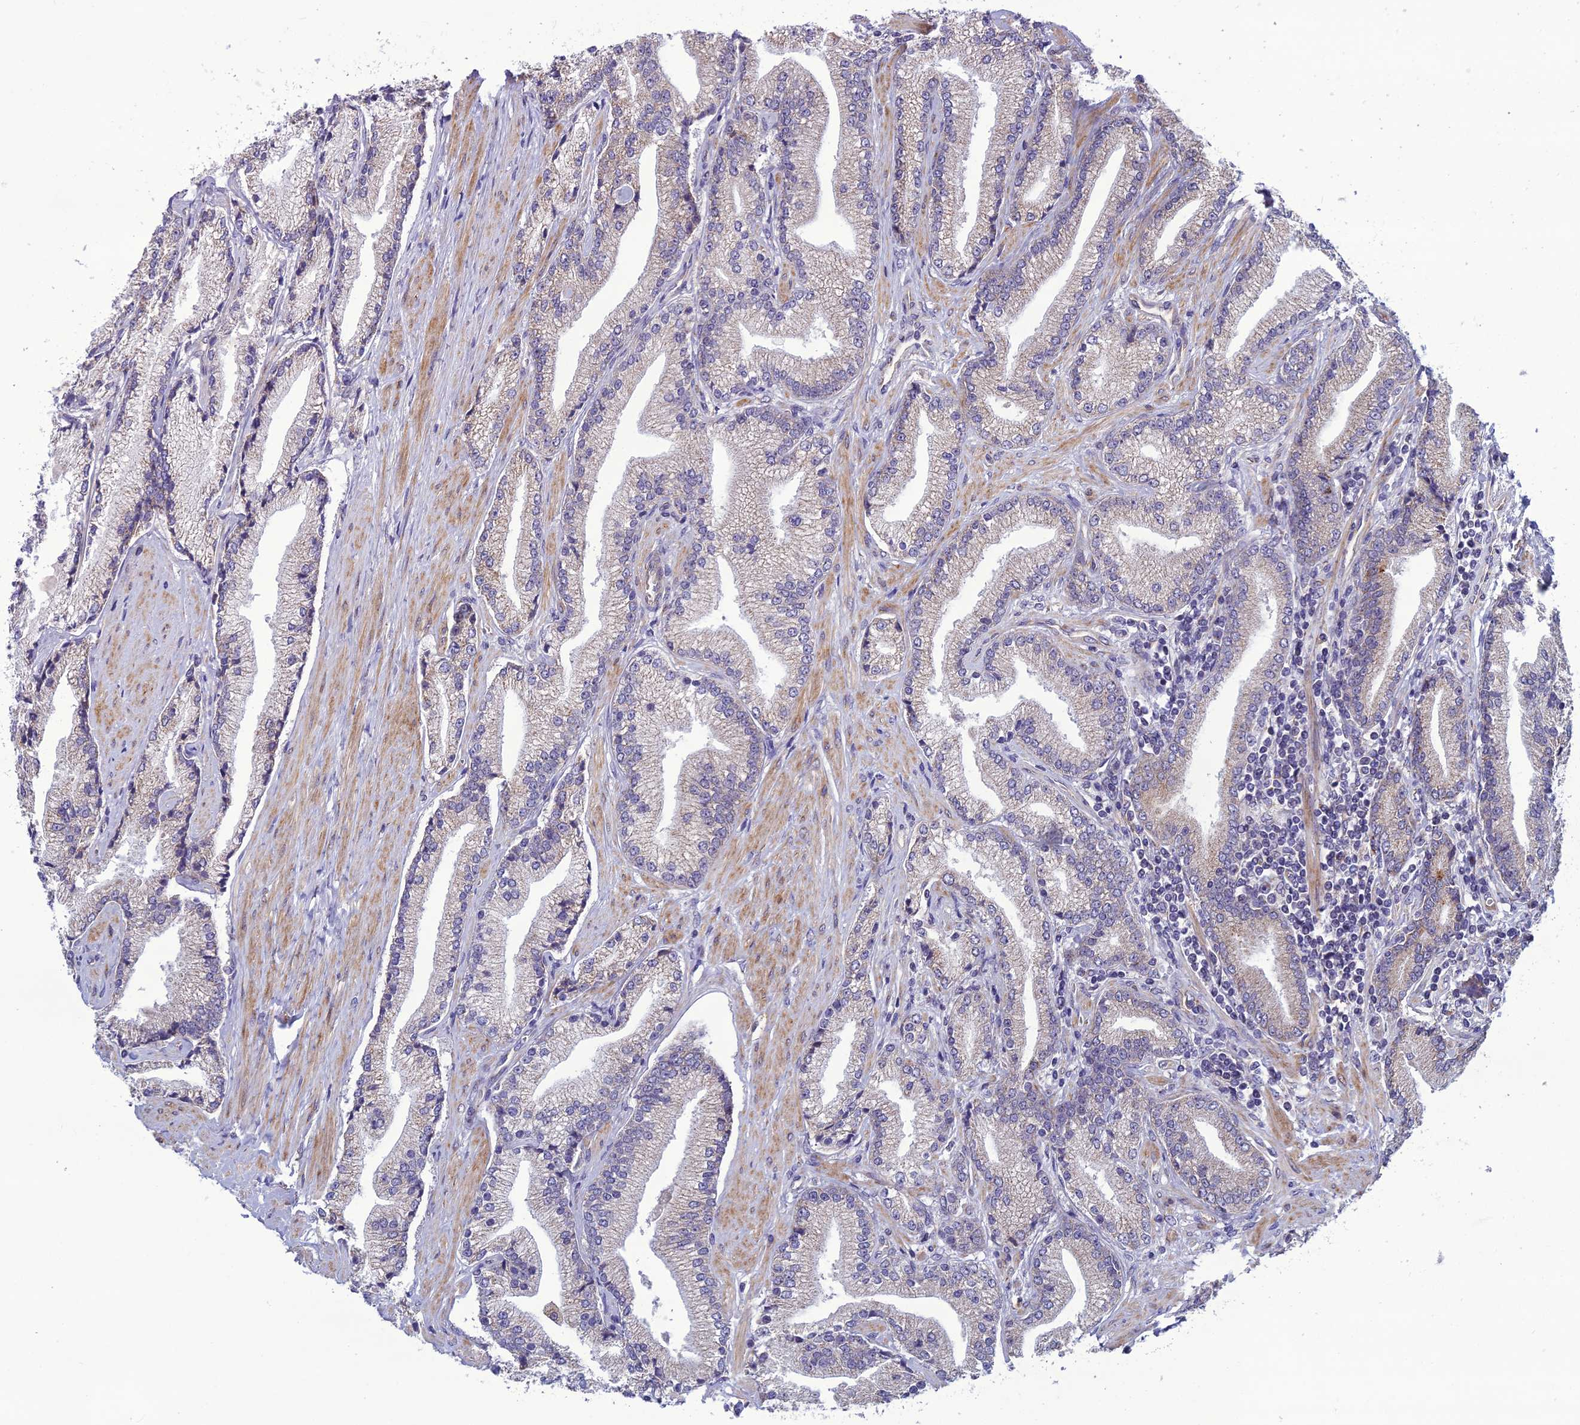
{"staining": {"intensity": "negative", "quantity": "none", "location": "none"}, "tissue": "prostate cancer", "cell_type": "Tumor cells", "image_type": "cancer", "snomed": [{"axis": "morphology", "description": "Adenocarcinoma, High grade"}, {"axis": "topography", "description": "Prostate"}], "caption": "The histopathology image demonstrates no staining of tumor cells in adenocarcinoma (high-grade) (prostate).", "gene": "NODAL", "patient": {"sex": "male", "age": 67}}